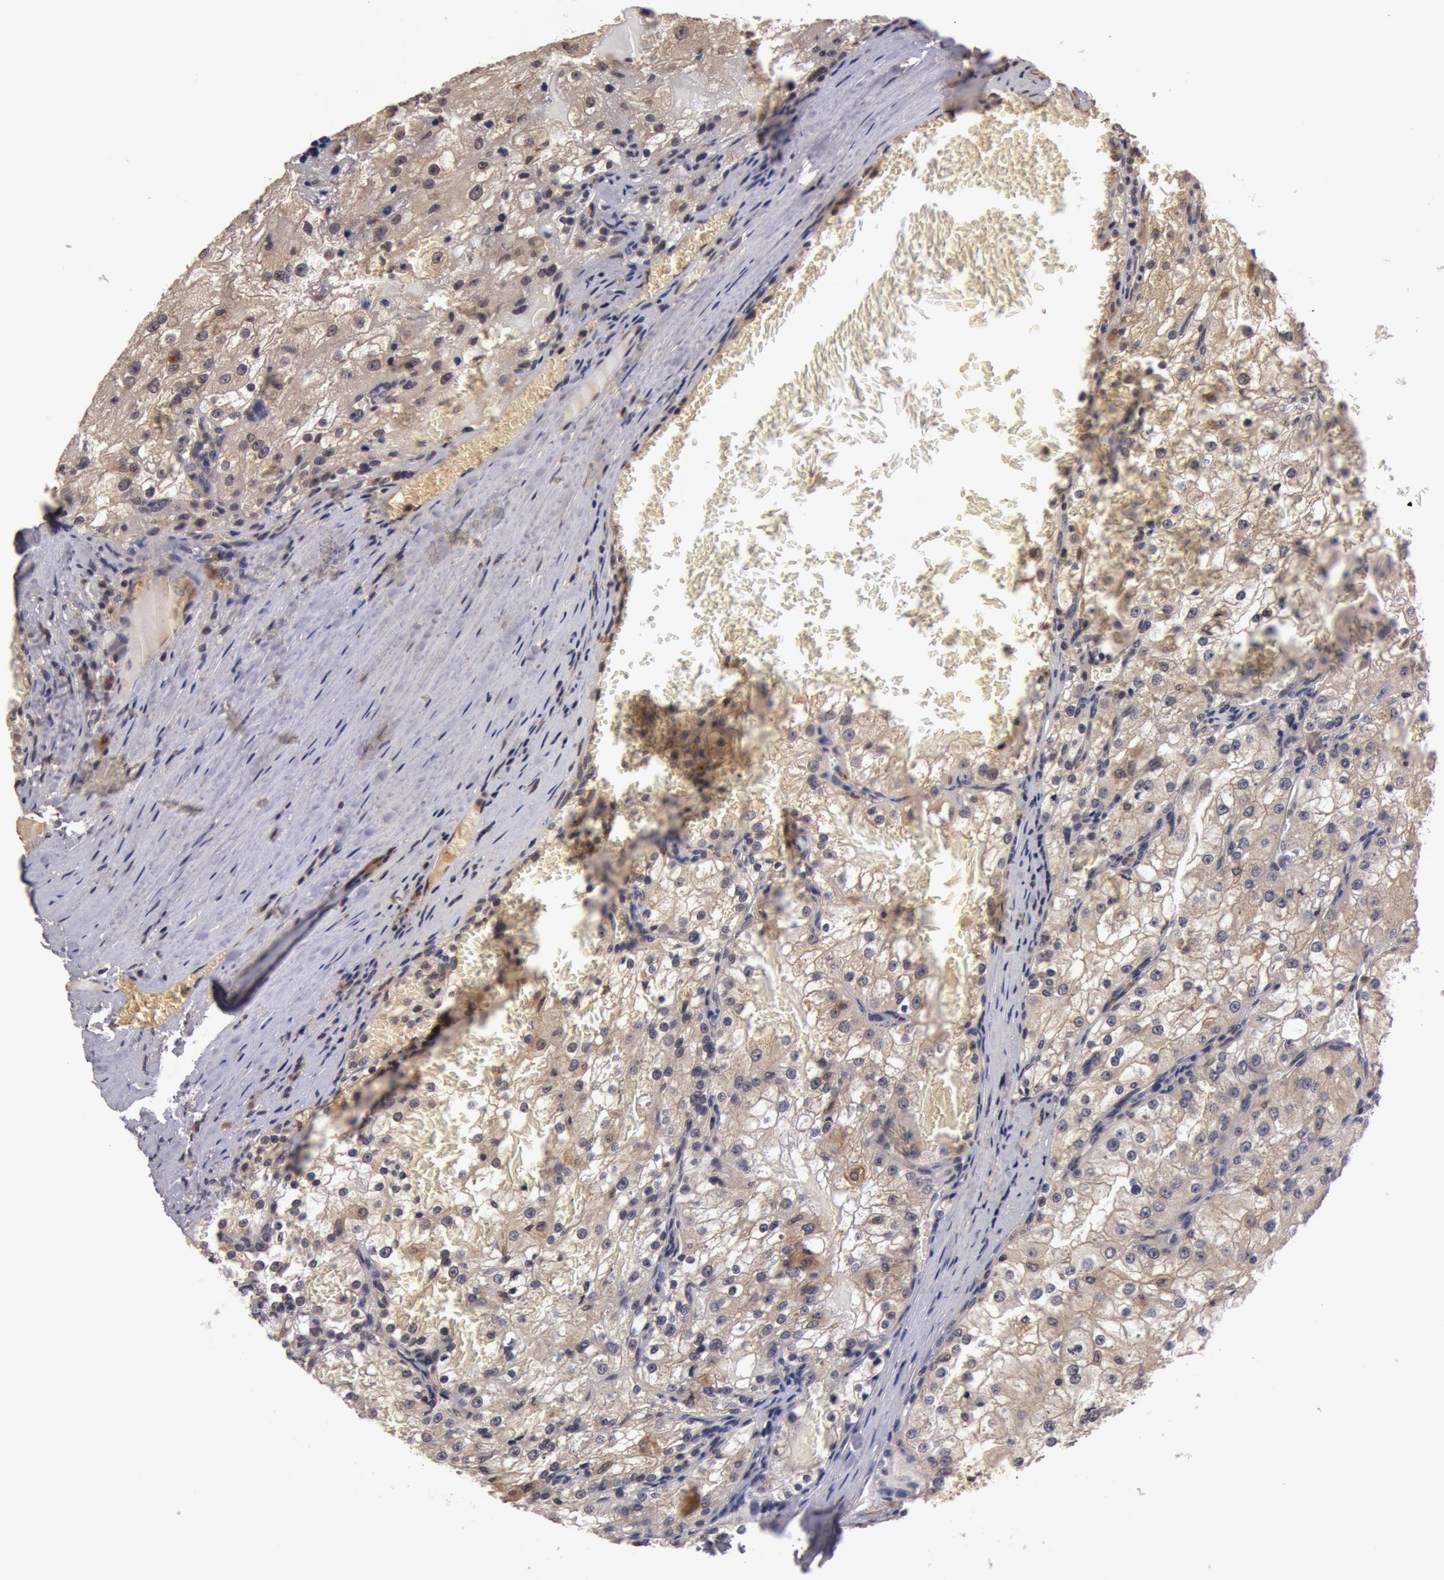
{"staining": {"intensity": "weak", "quantity": ">75%", "location": "cytoplasmic/membranous,nuclear"}, "tissue": "renal cancer", "cell_type": "Tumor cells", "image_type": "cancer", "snomed": [{"axis": "morphology", "description": "Adenocarcinoma, NOS"}, {"axis": "topography", "description": "Kidney"}], "caption": "Tumor cells show weak cytoplasmic/membranous and nuclear staining in about >75% of cells in renal cancer (adenocarcinoma). (DAB IHC with brightfield microscopy, high magnification).", "gene": "BCHE", "patient": {"sex": "female", "age": 74}}